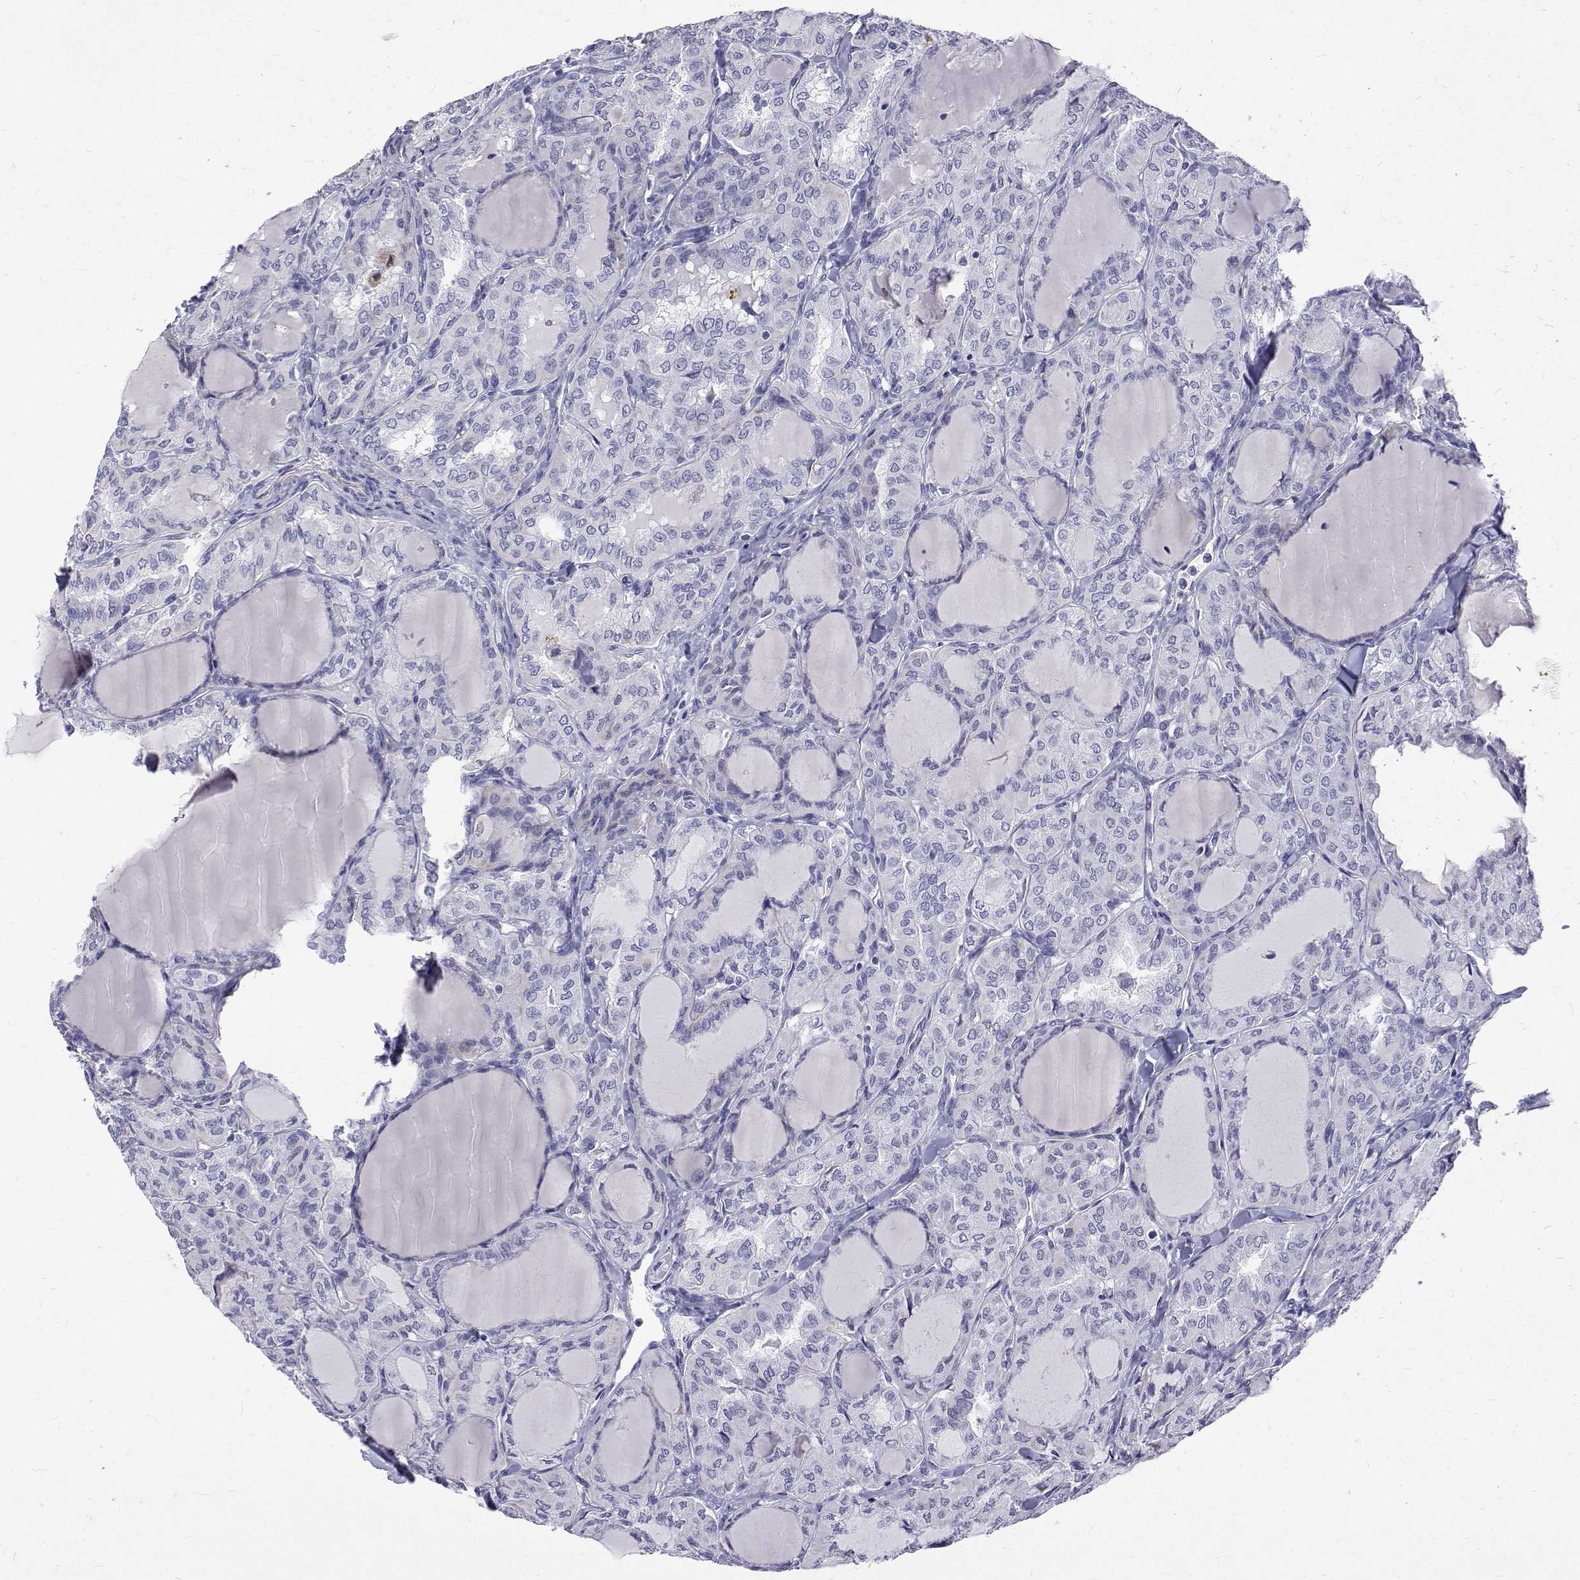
{"staining": {"intensity": "negative", "quantity": "none", "location": "none"}, "tissue": "thyroid cancer", "cell_type": "Tumor cells", "image_type": "cancer", "snomed": [{"axis": "morphology", "description": "Papillary adenocarcinoma, NOS"}, {"axis": "topography", "description": "Thyroid gland"}], "caption": "IHC photomicrograph of human thyroid cancer stained for a protein (brown), which demonstrates no staining in tumor cells.", "gene": "OPRPN", "patient": {"sex": "male", "age": 20}}